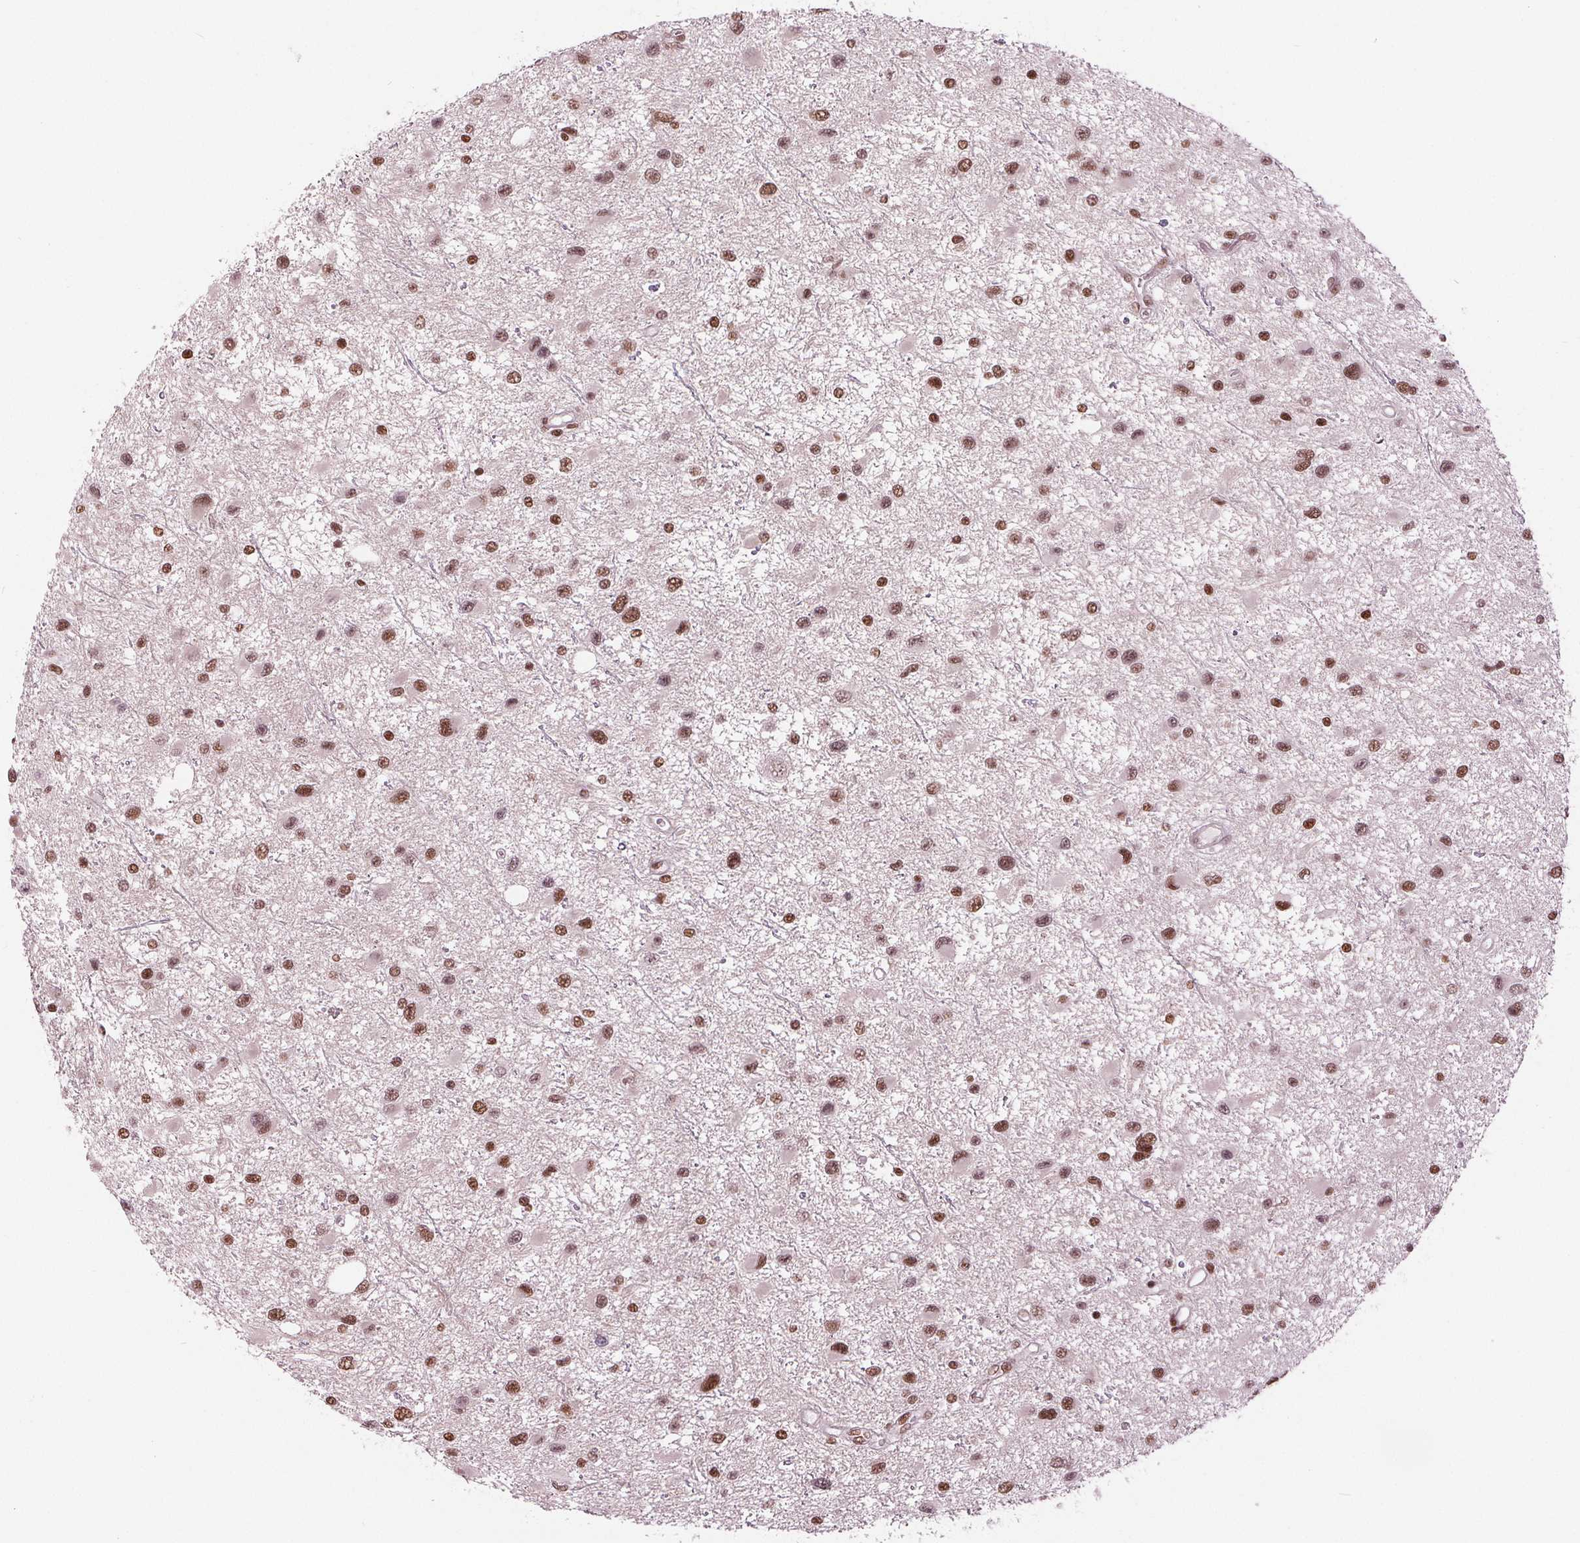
{"staining": {"intensity": "moderate", "quantity": ">75%", "location": "nuclear"}, "tissue": "glioma", "cell_type": "Tumor cells", "image_type": "cancer", "snomed": [{"axis": "morphology", "description": "Glioma, malignant, Low grade"}, {"axis": "topography", "description": "Brain"}], "caption": "This micrograph demonstrates malignant low-grade glioma stained with immunohistochemistry to label a protein in brown. The nuclear of tumor cells show moderate positivity for the protein. Nuclei are counter-stained blue.", "gene": "LSM2", "patient": {"sex": "female", "age": 32}}